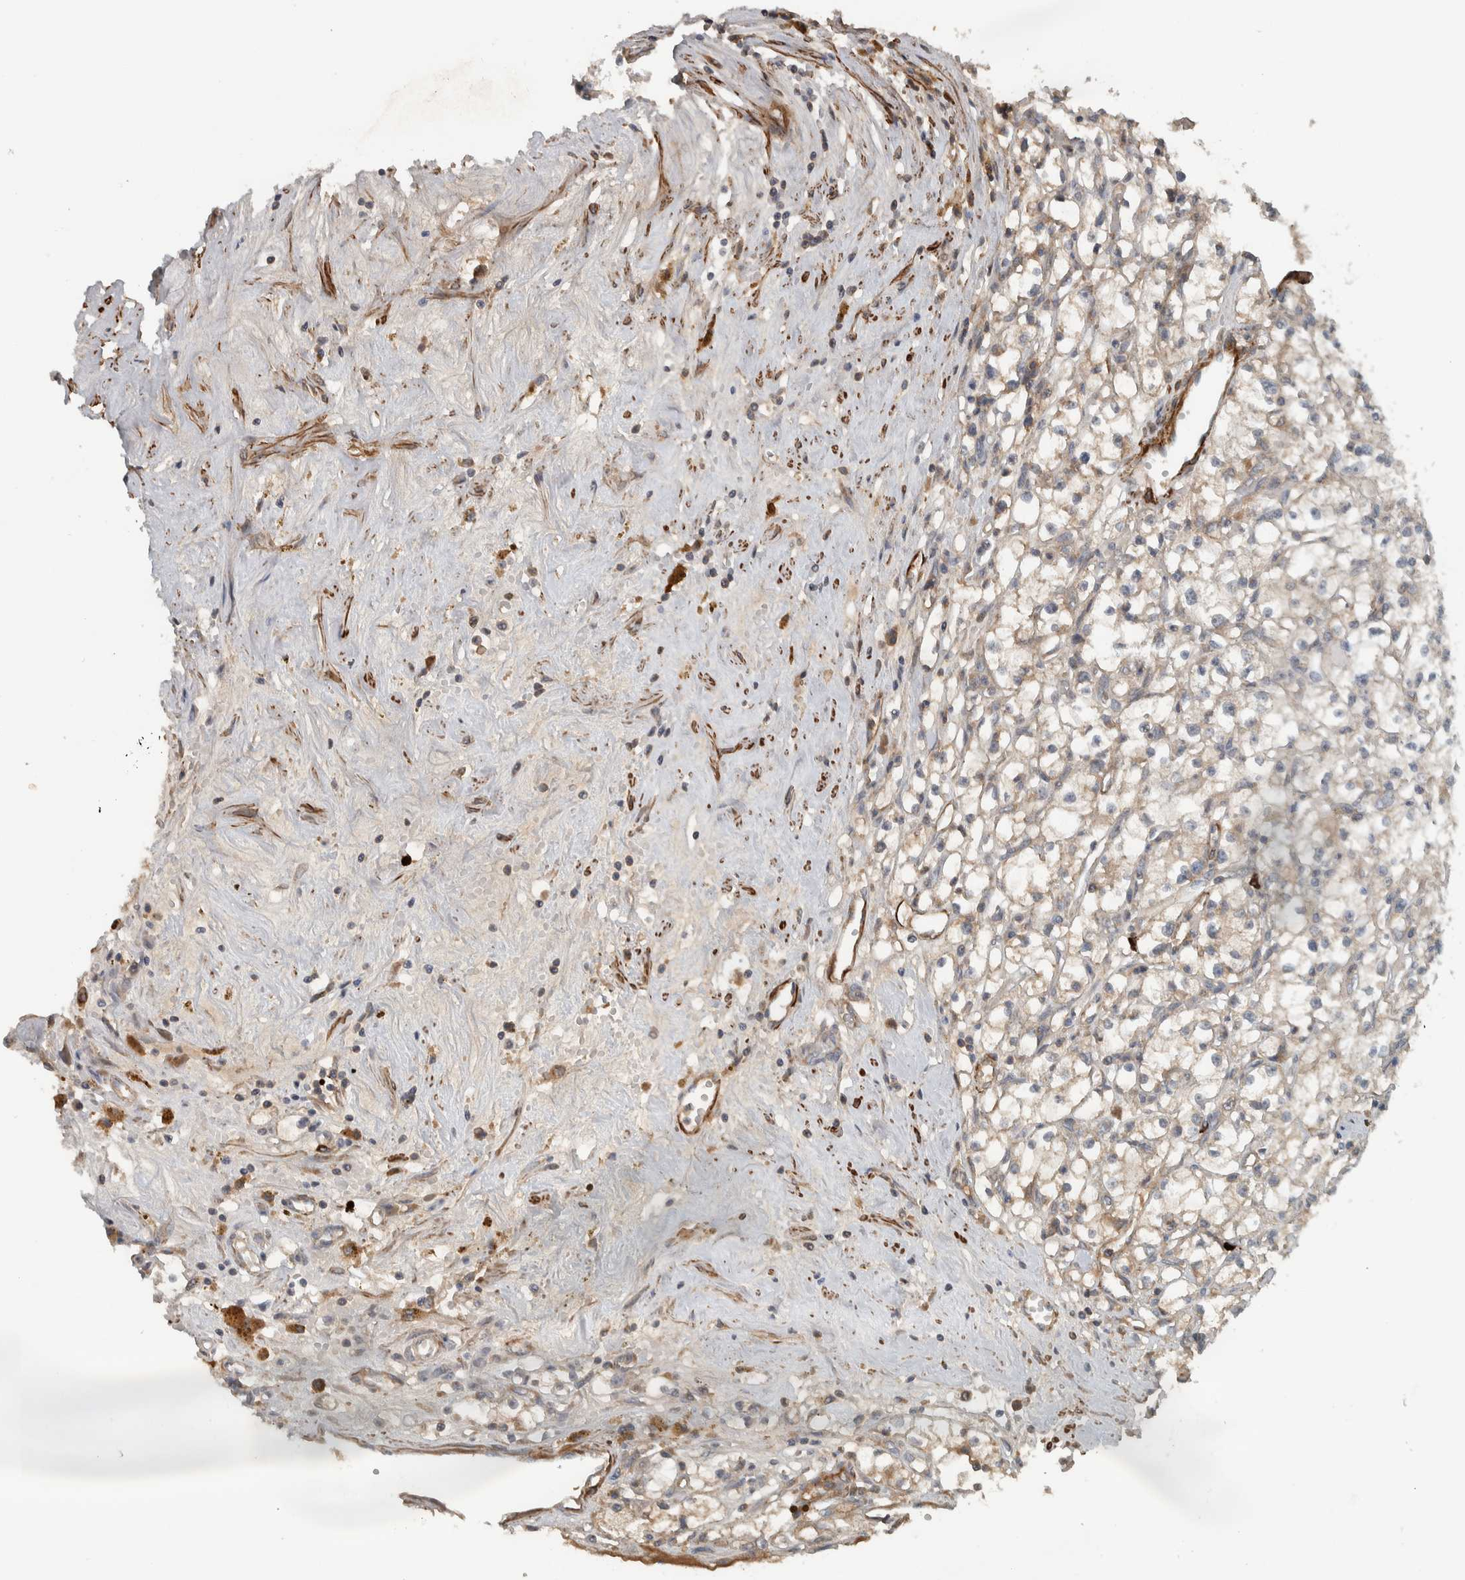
{"staining": {"intensity": "negative", "quantity": "none", "location": "none"}, "tissue": "renal cancer", "cell_type": "Tumor cells", "image_type": "cancer", "snomed": [{"axis": "morphology", "description": "Adenocarcinoma, NOS"}, {"axis": "topography", "description": "Kidney"}], "caption": "The IHC micrograph has no significant positivity in tumor cells of renal cancer tissue.", "gene": "LBHD1", "patient": {"sex": "male", "age": 56}}